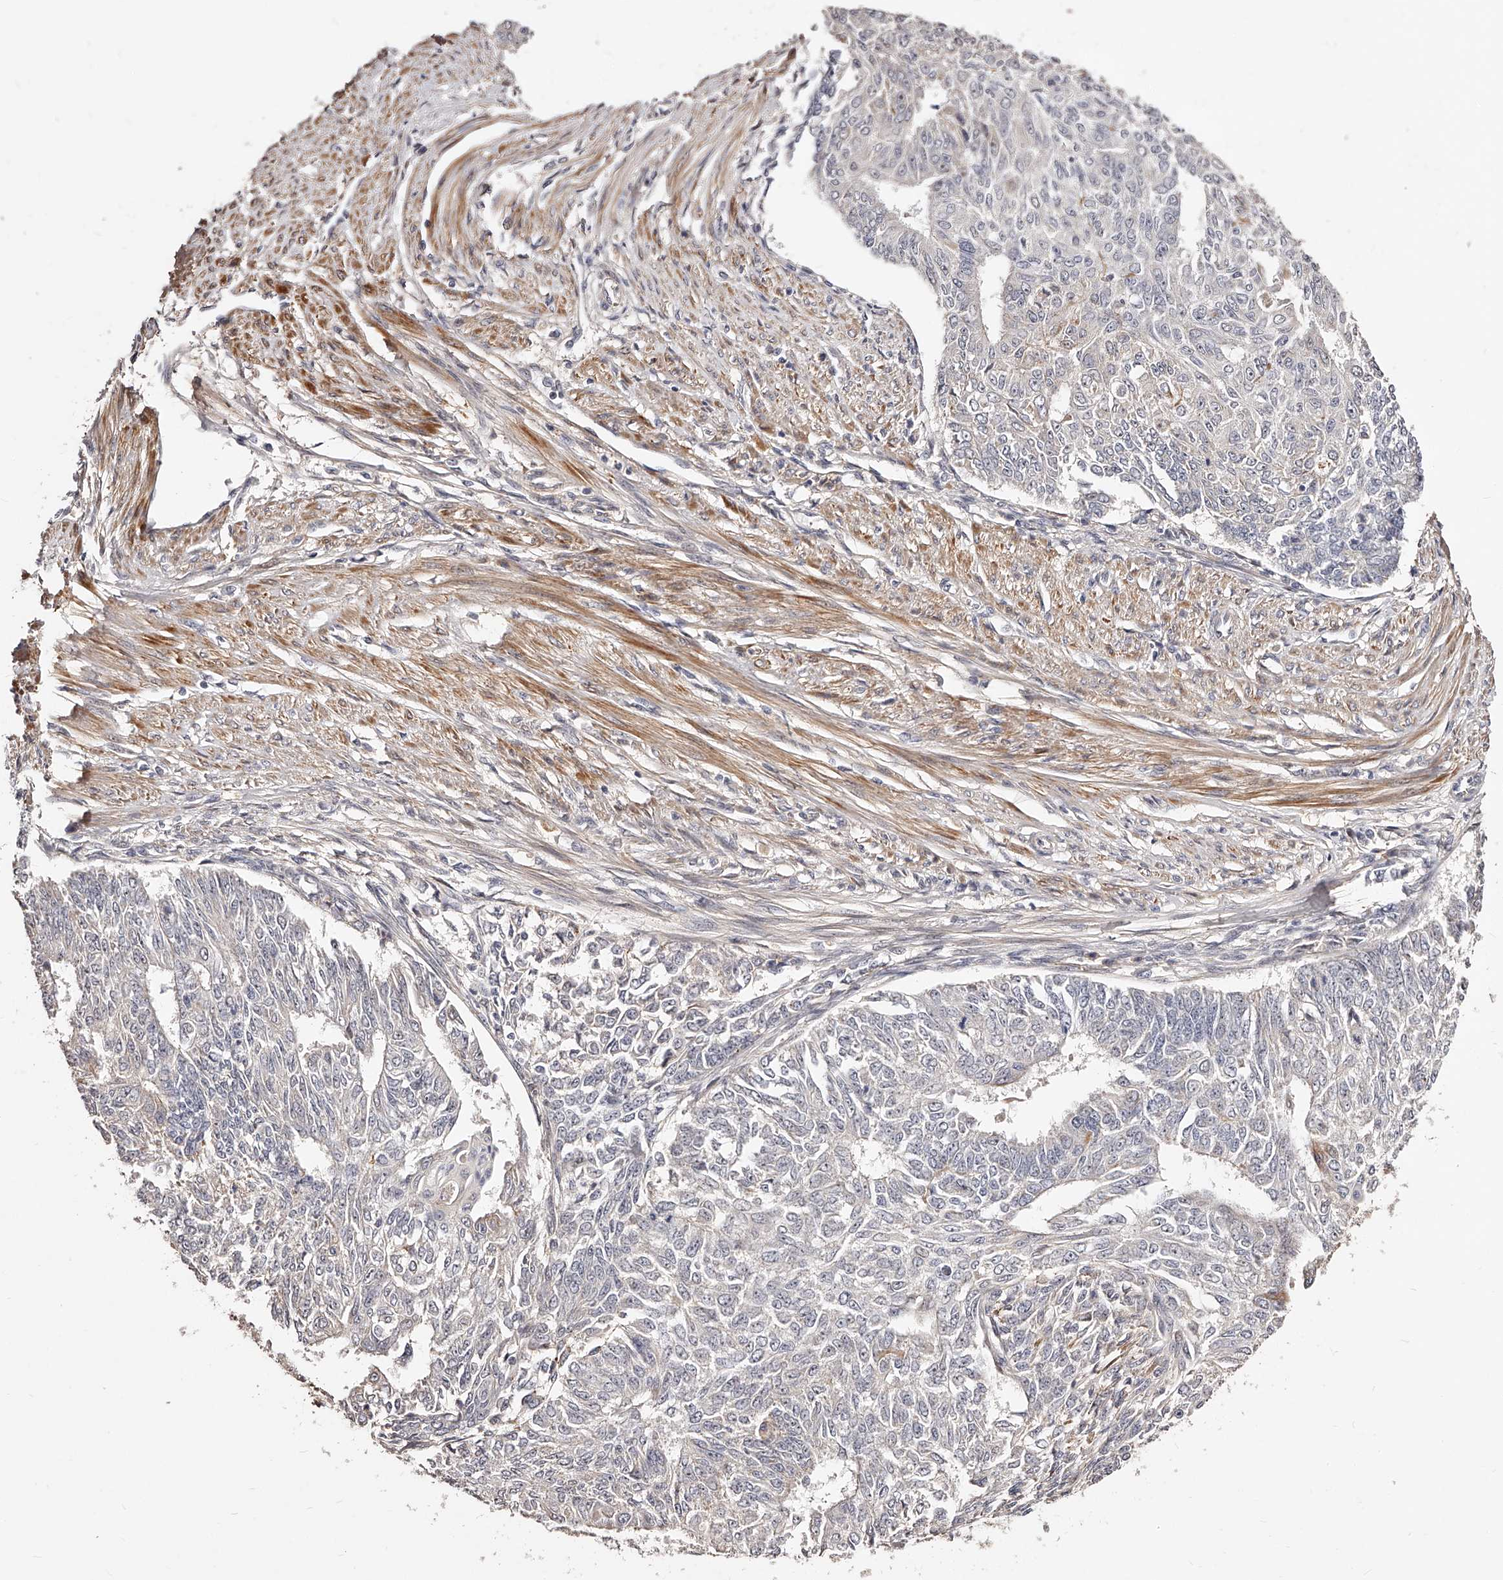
{"staining": {"intensity": "negative", "quantity": "none", "location": "none"}, "tissue": "endometrial cancer", "cell_type": "Tumor cells", "image_type": "cancer", "snomed": [{"axis": "morphology", "description": "Adenocarcinoma, NOS"}, {"axis": "topography", "description": "Endometrium"}], "caption": "This is an immunohistochemistry micrograph of human endometrial adenocarcinoma. There is no positivity in tumor cells.", "gene": "ZNF502", "patient": {"sex": "female", "age": 32}}